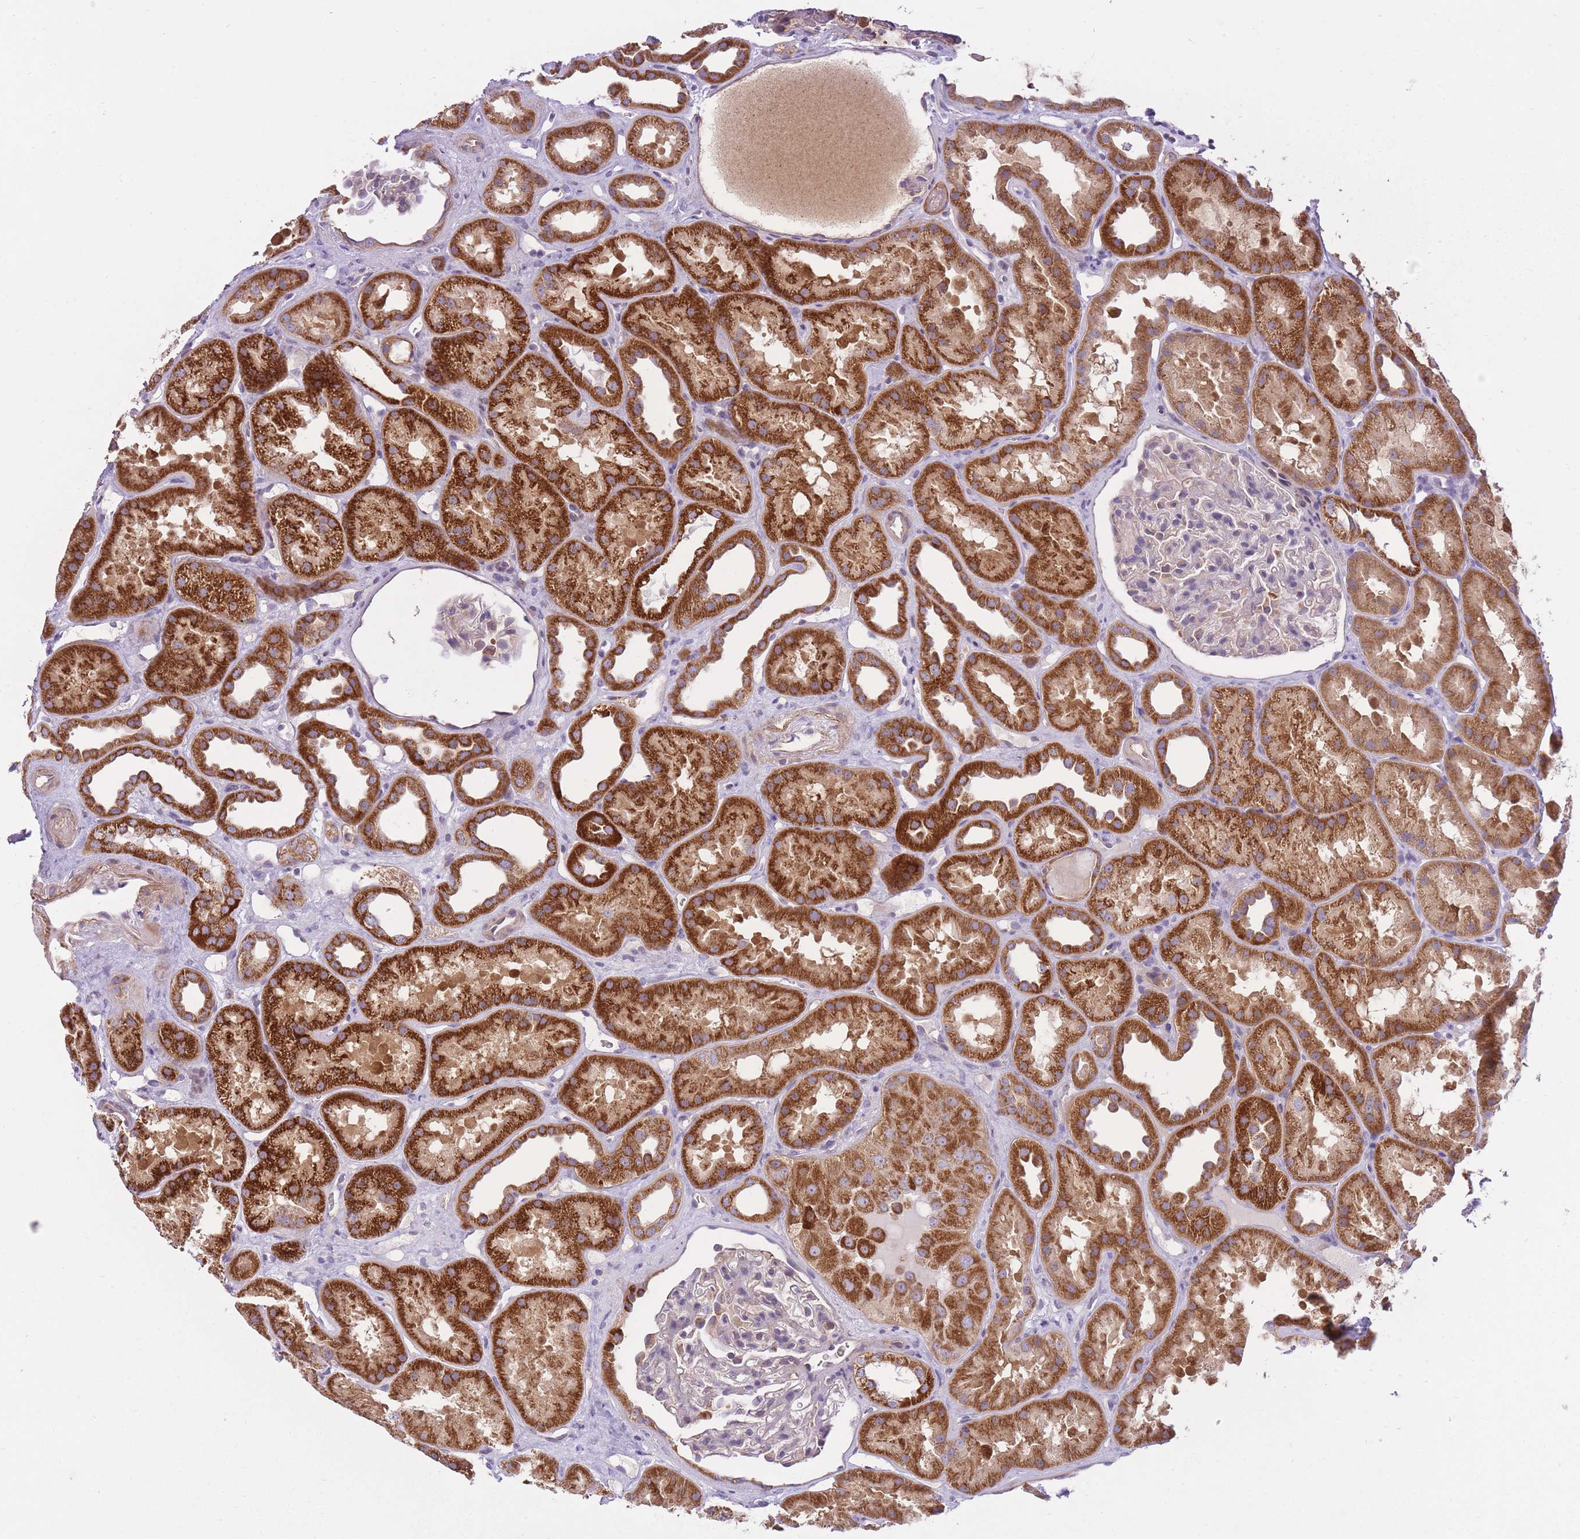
{"staining": {"intensity": "moderate", "quantity": "<25%", "location": "cytoplasmic/membranous"}, "tissue": "kidney", "cell_type": "Cells in glomeruli", "image_type": "normal", "snomed": [{"axis": "morphology", "description": "Normal tissue, NOS"}, {"axis": "topography", "description": "Kidney"}], "caption": "Human kidney stained for a protein (brown) shows moderate cytoplasmic/membranous positive staining in approximately <25% of cells in glomeruli.", "gene": "REV1", "patient": {"sex": "male", "age": 61}}